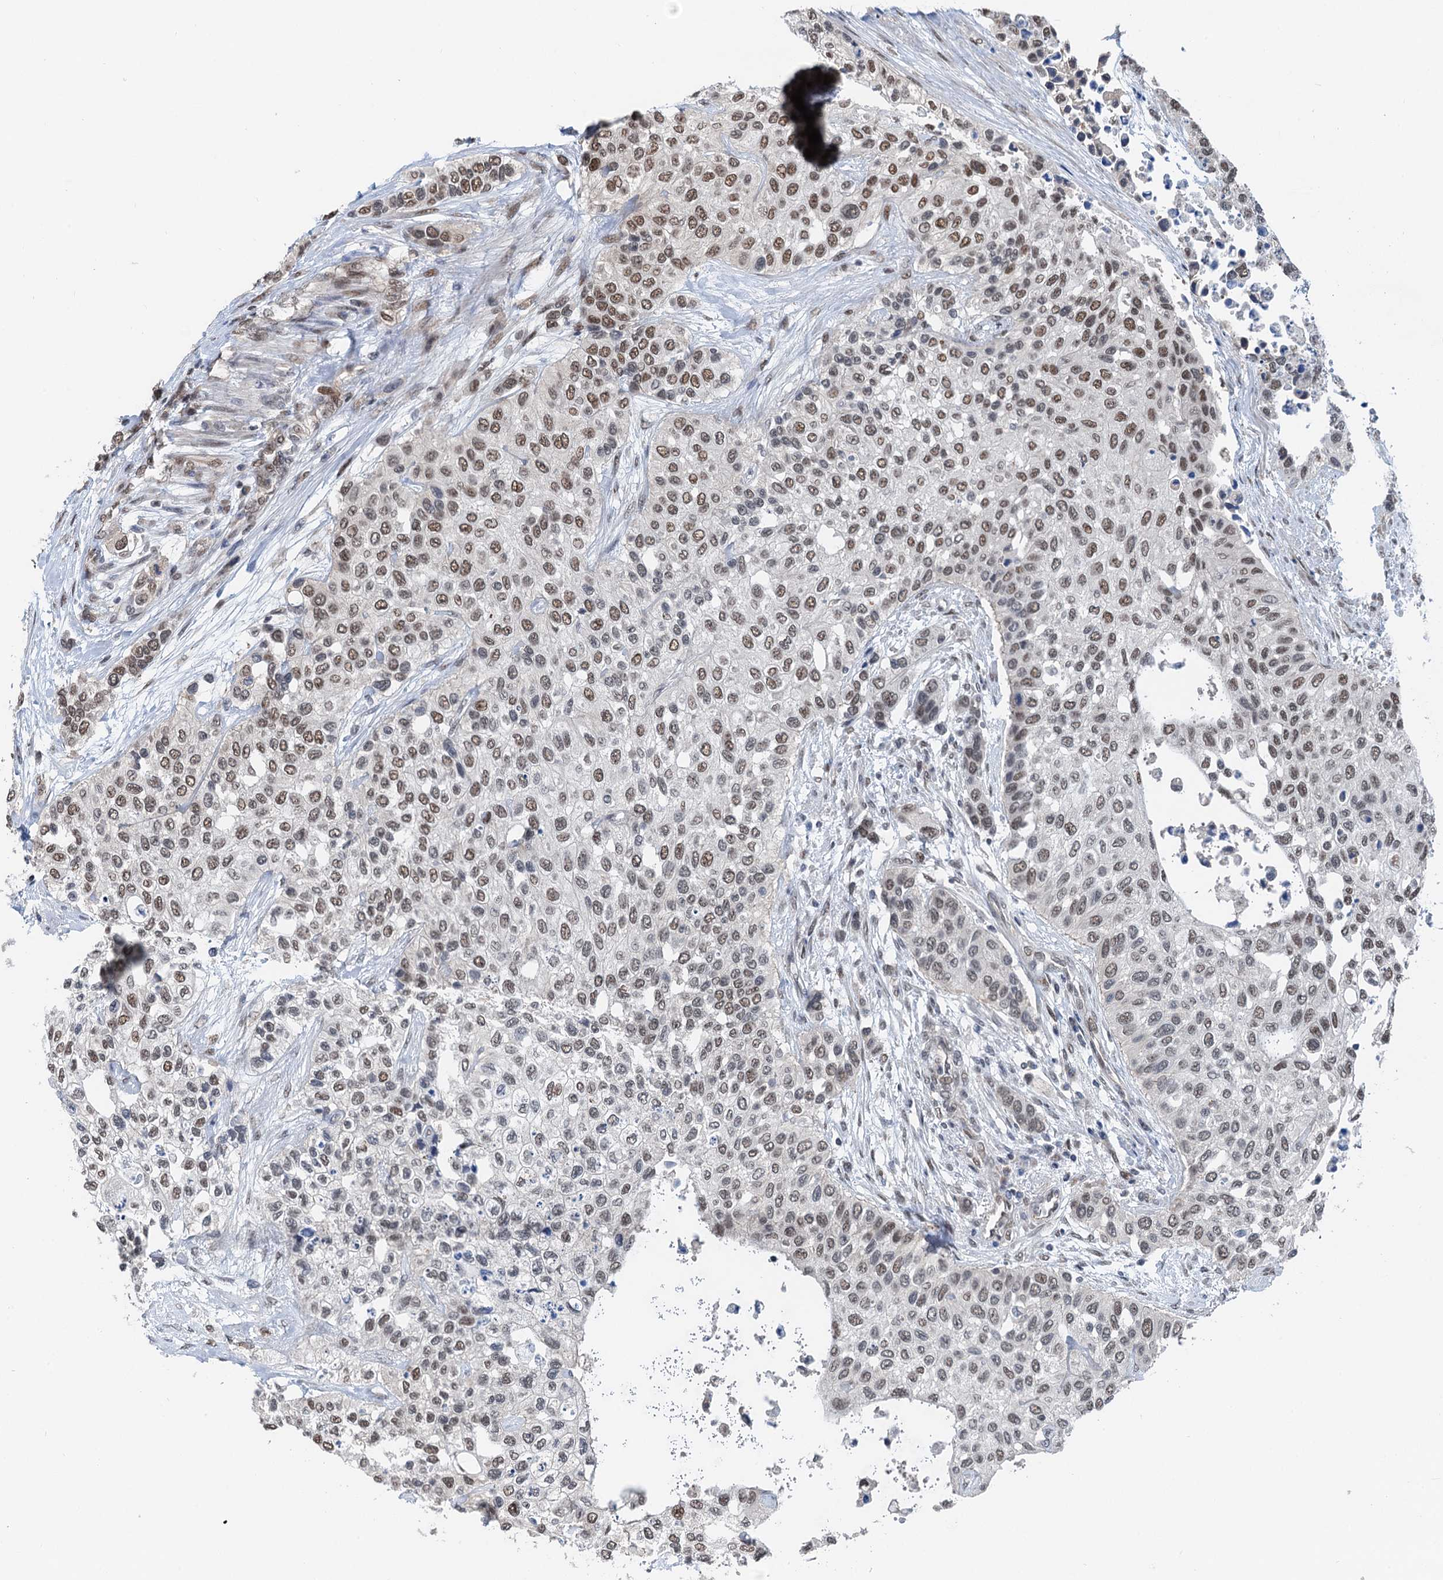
{"staining": {"intensity": "moderate", "quantity": ">75%", "location": "nuclear"}, "tissue": "urothelial cancer", "cell_type": "Tumor cells", "image_type": "cancer", "snomed": [{"axis": "morphology", "description": "Normal tissue, NOS"}, {"axis": "morphology", "description": "Urothelial carcinoma, High grade"}, {"axis": "topography", "description": "Vascular tissue"}, {"axis": "topography", "description": "Urinary bladder"}], "caption": "Immunohistochemistry staining of urothelial cancer, which demonstrates medium levels of moderate nuclear positivity in about >75% of tumor cells indicating moderate nuclear protein staining. The staining was performed using DAB (3,3'-diaminobenzidine) (brown) for protein detection and nuclei were counterstained in hematoxylin (blue).", "gene": "CFDP1", "patient": {"sex": "female", "age": 56}}